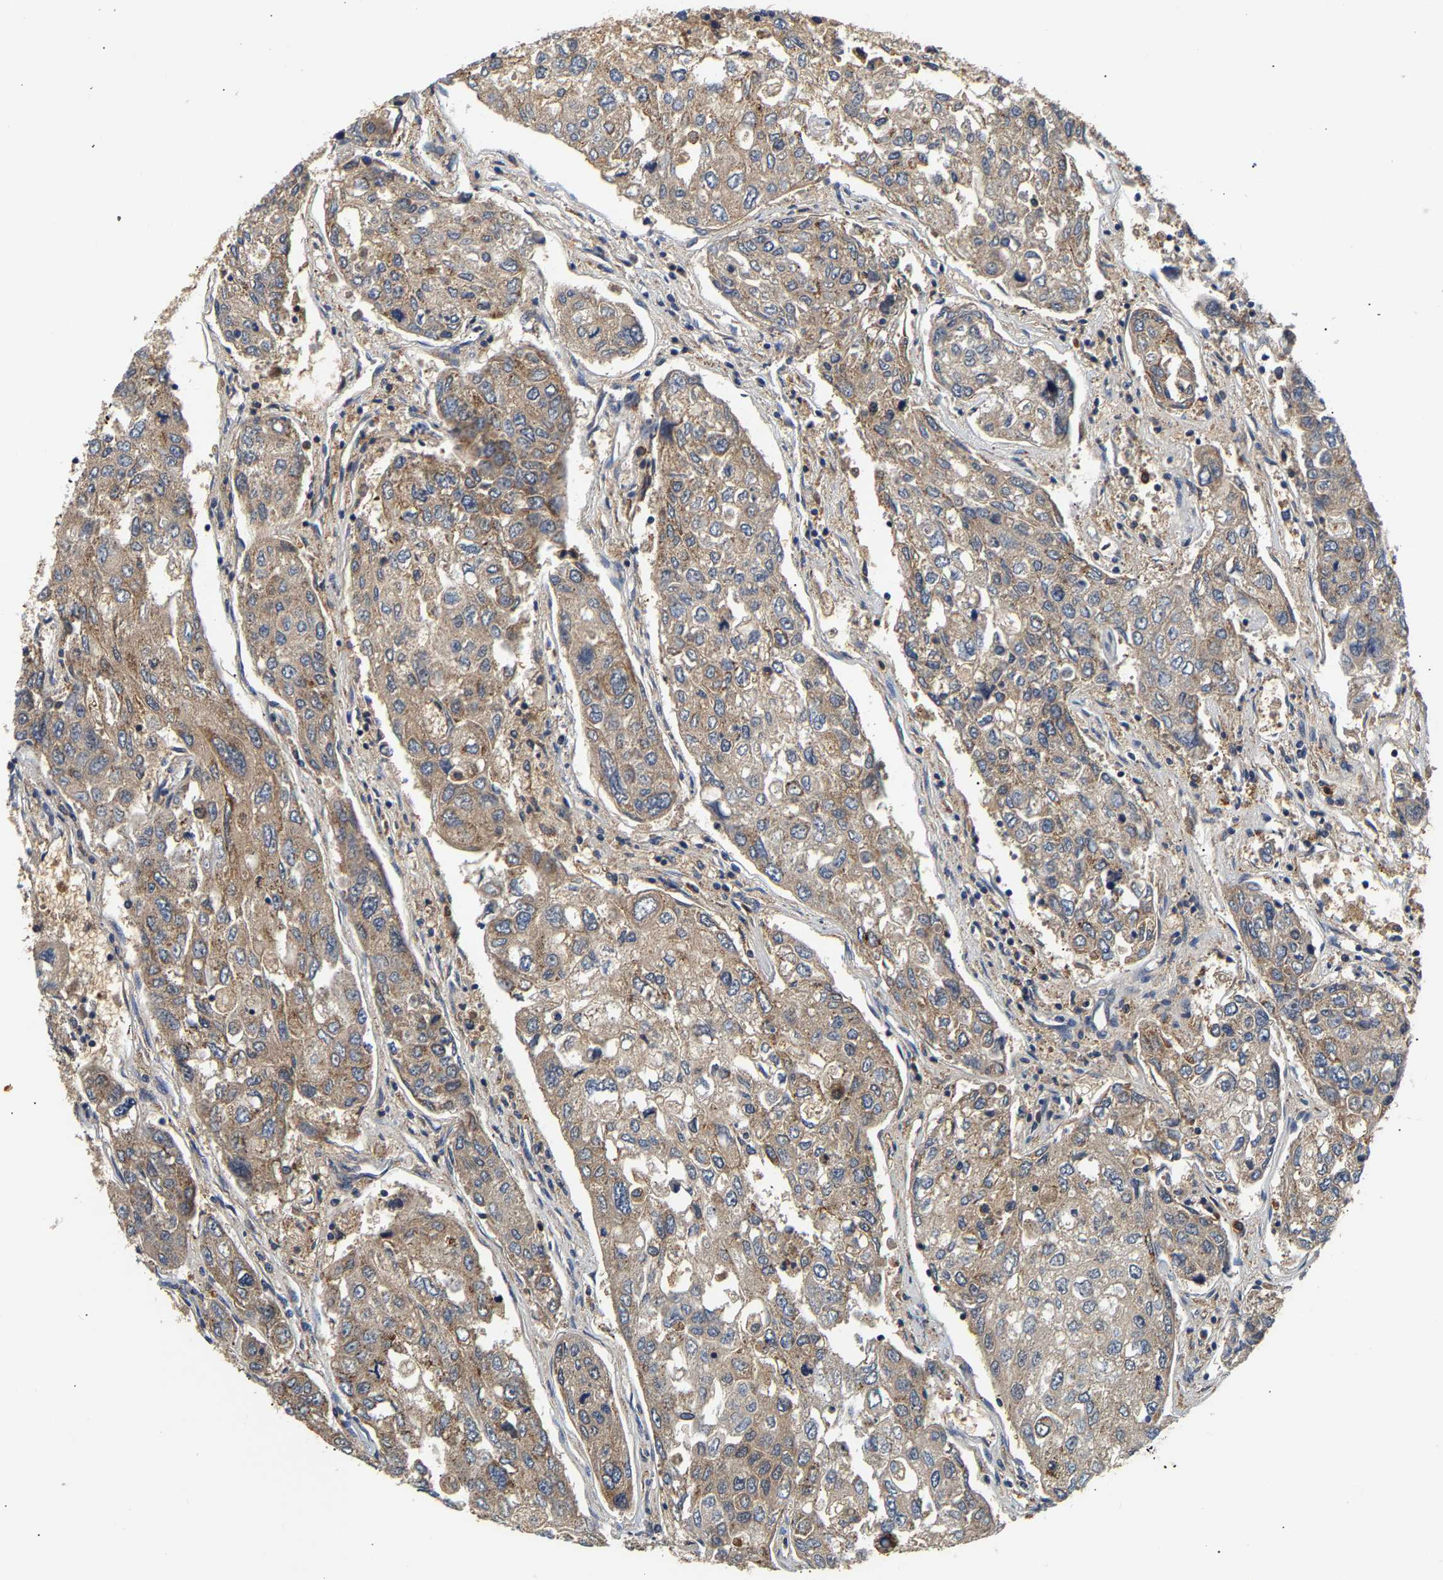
{"staining": {"intensity": "weak", "quantity": ">75%", "location": "cytoplasmic/membranous"}, "tissue": "urothelial cancer", "cell_type": "Tumor cells", "image_type": "cancer", "snomed": [{"axis": "morphology", "description": "Urothelial carcinoma, High grade"}, {"axis": "topography", "description": "Lymph node"}, {"axis": "topography", "description": "Urinary bladder"}], "caption": "This is an image of immunohistochemistry staining of high-grade urothelial carcinoma, which shows weak positivity in the cytoplasmic/membranous of tumor cells.", "gene": "PPID", "patient": {"sex": "male", "age": 51}}